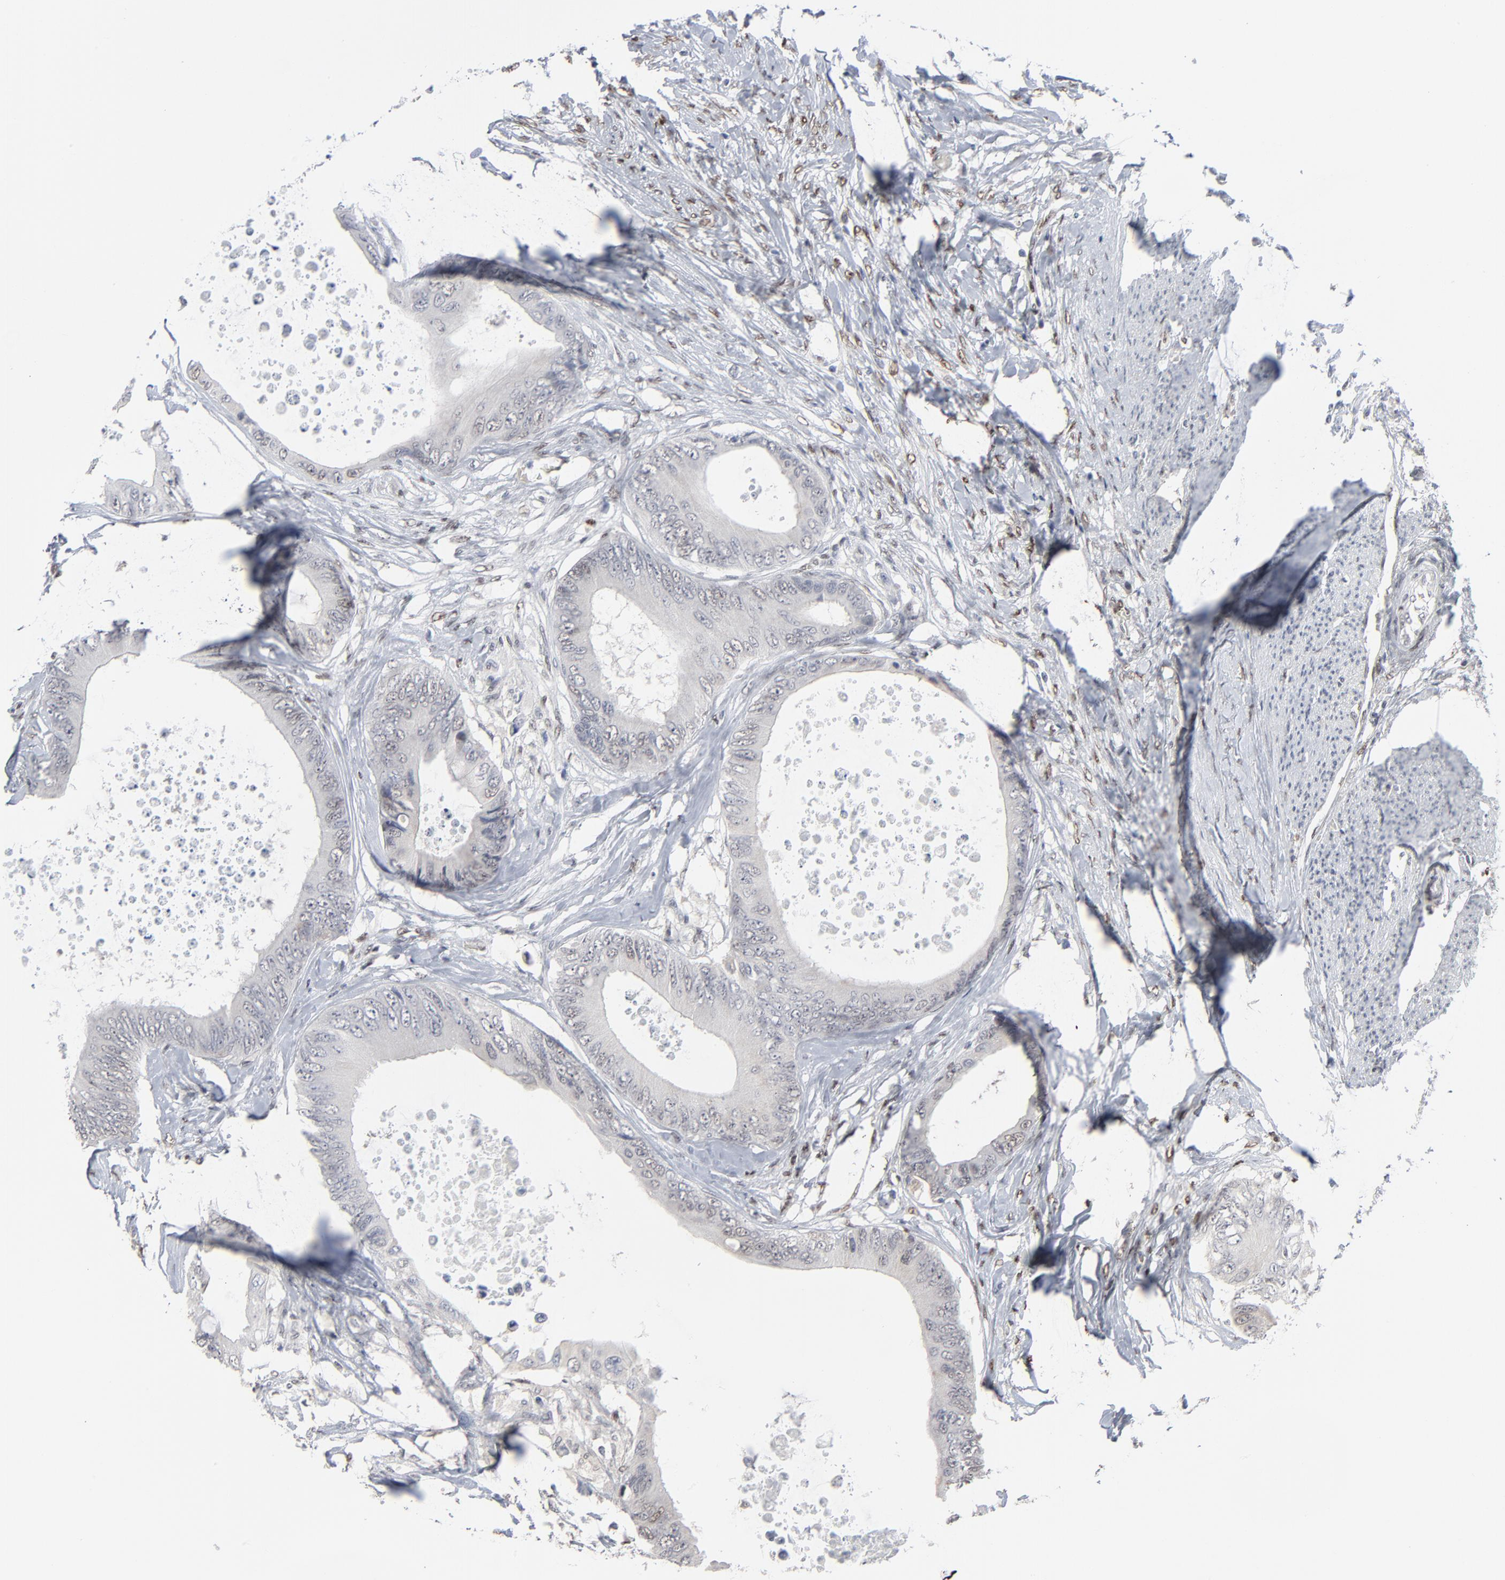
{"staining": {"intensity": "negative", "quantity": "none", "location": "none"}, "tissue": "colorectal cancer", "cell_type": "Tumor cells", "image_type": "cancer", "snomed": [{"axis": "morphology", "description": "Normal tissue, NOS"}, {"axis": "morphology", "description": "Adenocarcinoma, NOS"}, {"axis": "topography", "description": "Rectum"}, {"axis": "topography", "description": "Peripheral nerve tissue"}], "caption": "DAB immunohistochemical staining of colorectal cancer shows no significant staining in tumor cells. (Brightfield microscopy of DAB immunohistochemistry (IHC) at high magnification).", "gene": "ATF7", "patient": {"sex": "female", "age": 77}}